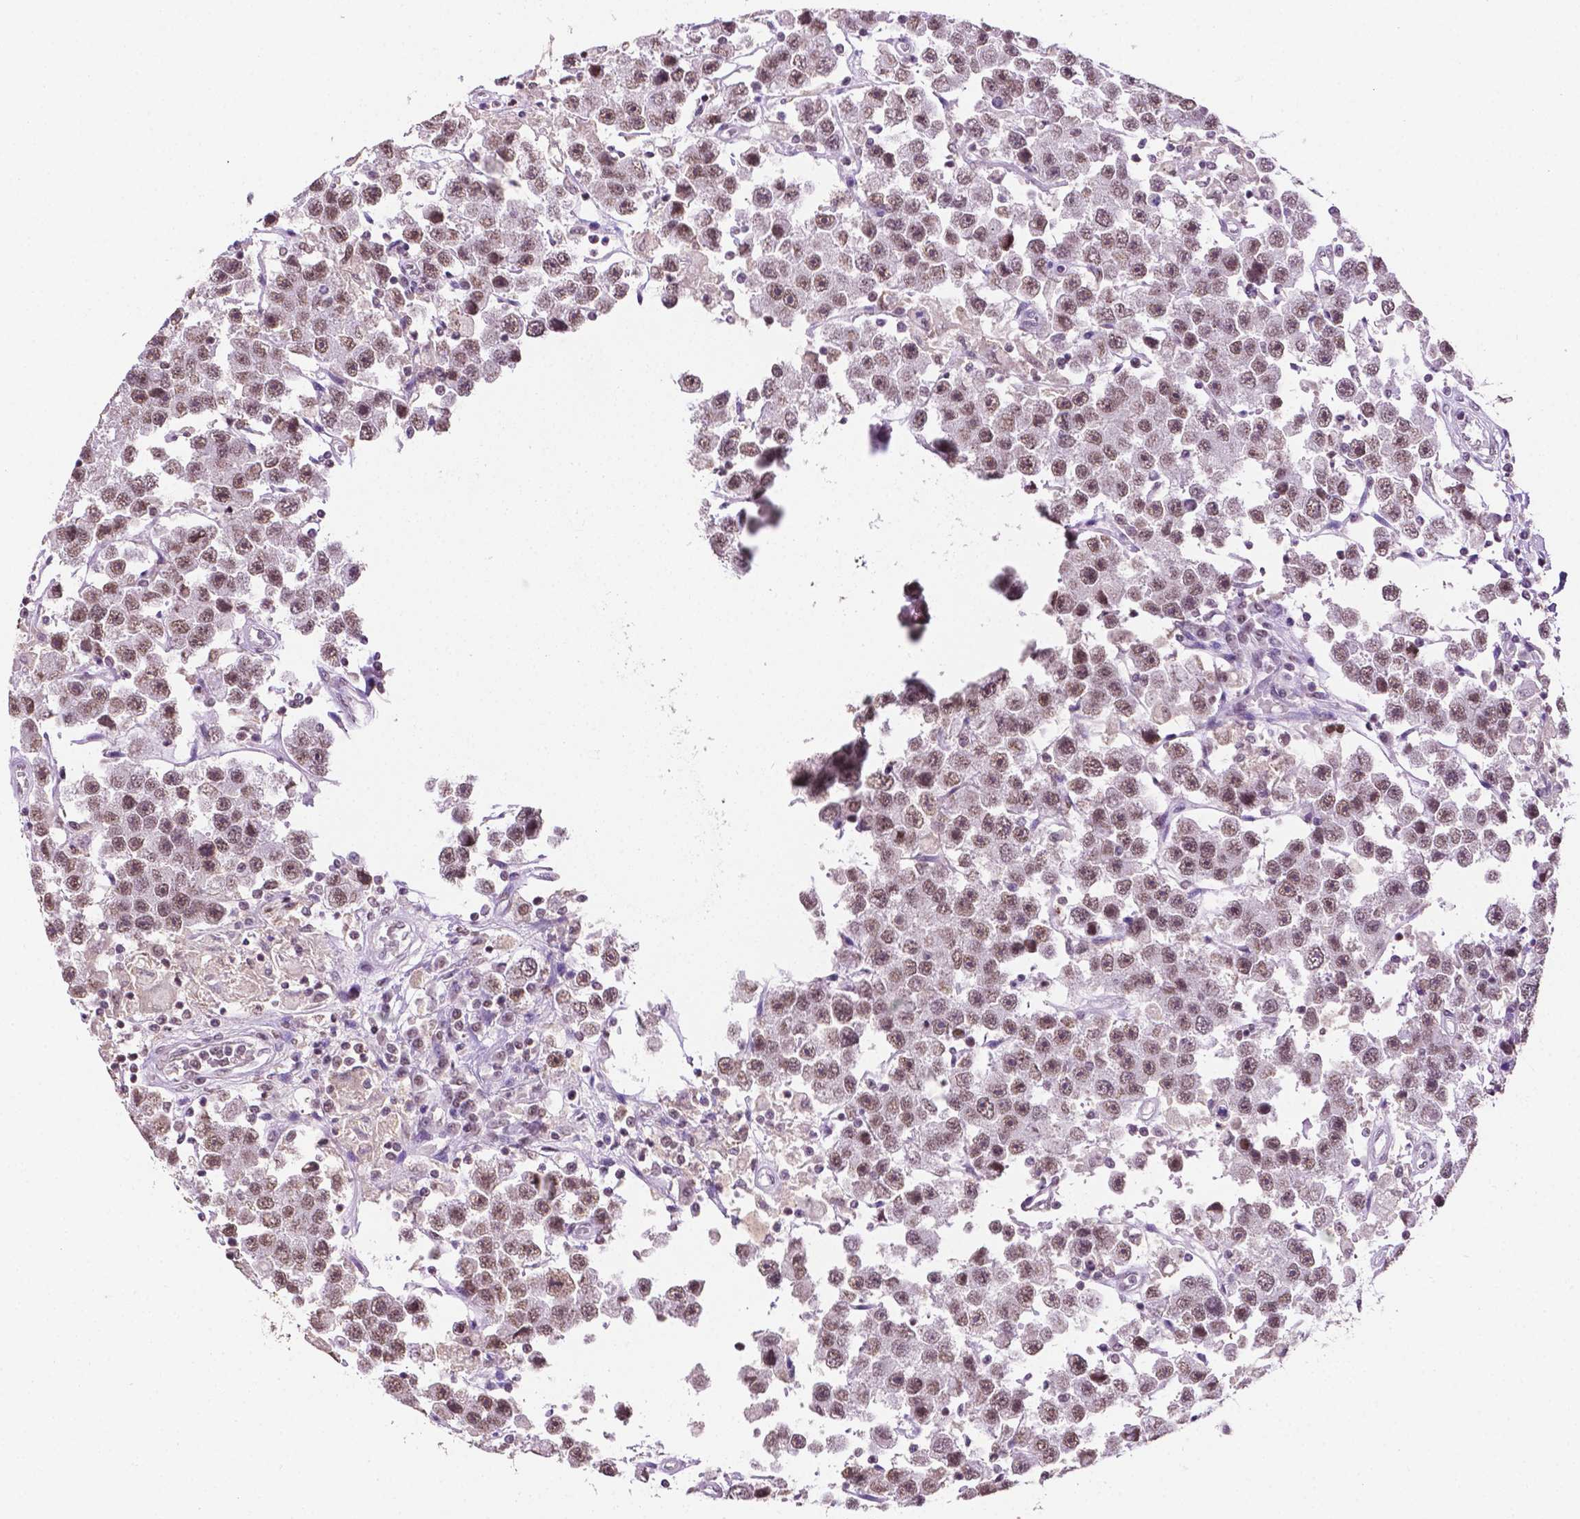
{"staining": {"intensity": "moderate", "quantity": ">75%", "location": "nuclear"}, "tissue": "testis cancer", "cell_type": "Tumor cells", "image_type": "cancer", "snomed": [{"axis": "morphology", "description": "Seminoma, NOS"}, {"axis": "topography", "description": "Testis"}], "caption": "Protein expression analysis of human seminoma (testis) reveals moderate nuclear expression in approximately >75% of tumor cells.", "gene": "PTPN6", "patient": {"sex": "male", "age": 45}}